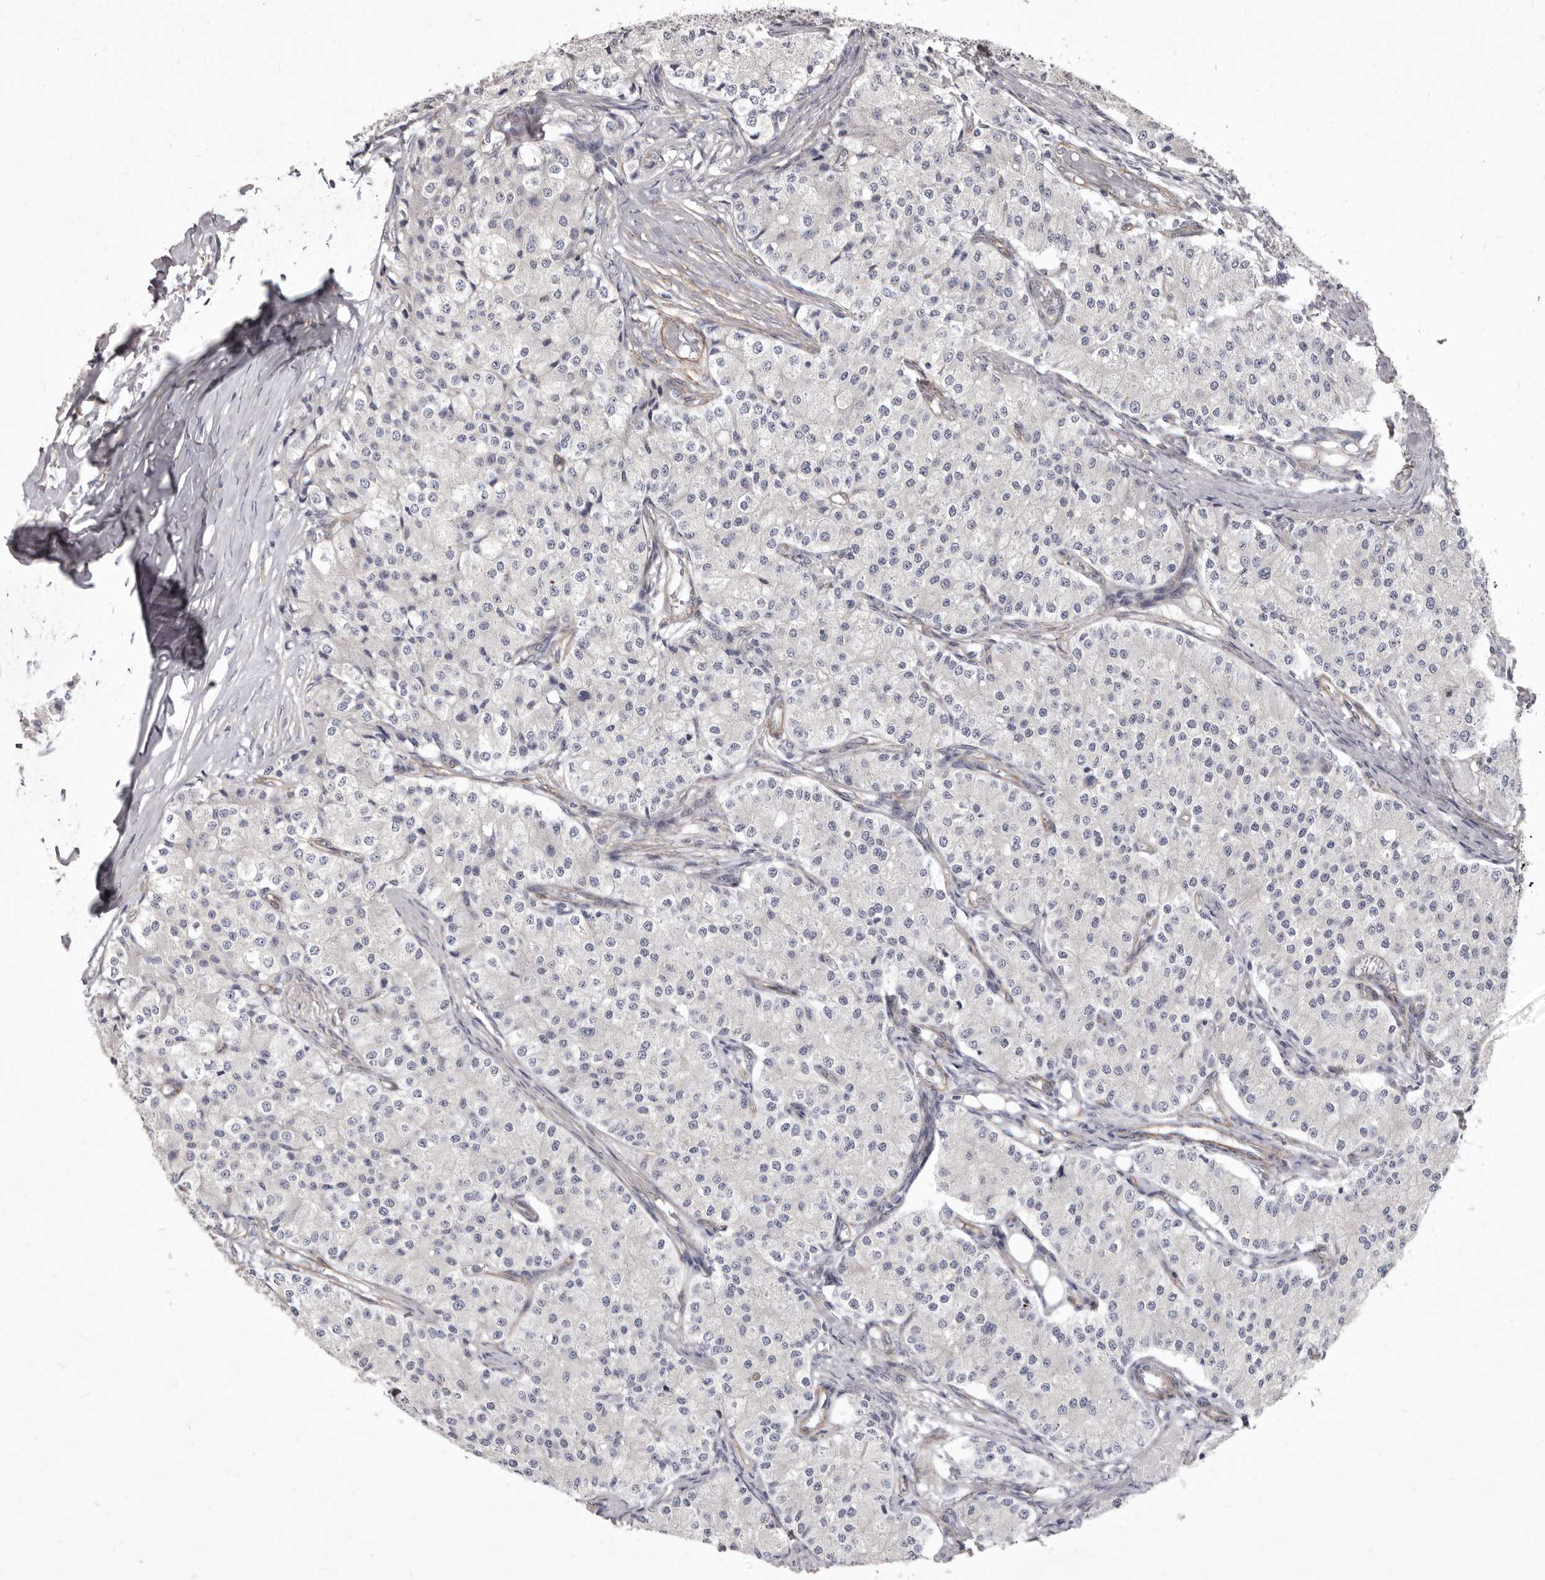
{"staining": {"intensity": "negative", "quantity": "none", "location": "none"}, "tissue": "carcinoid", "cell_type": "Tumor cells", "image_type": "cancer", "snomed": [{"axis": "morphology", "description": "Carcinoid, malignant, NOS"}, {"axis": "topography", "description": "Colon"}], "caption": "This is an immunohistochemistry micrograph of carcinoid. There is no staining in tumor cells.", "gene": "P2RX6", "patient": {"sex": "female", "age": 52}}